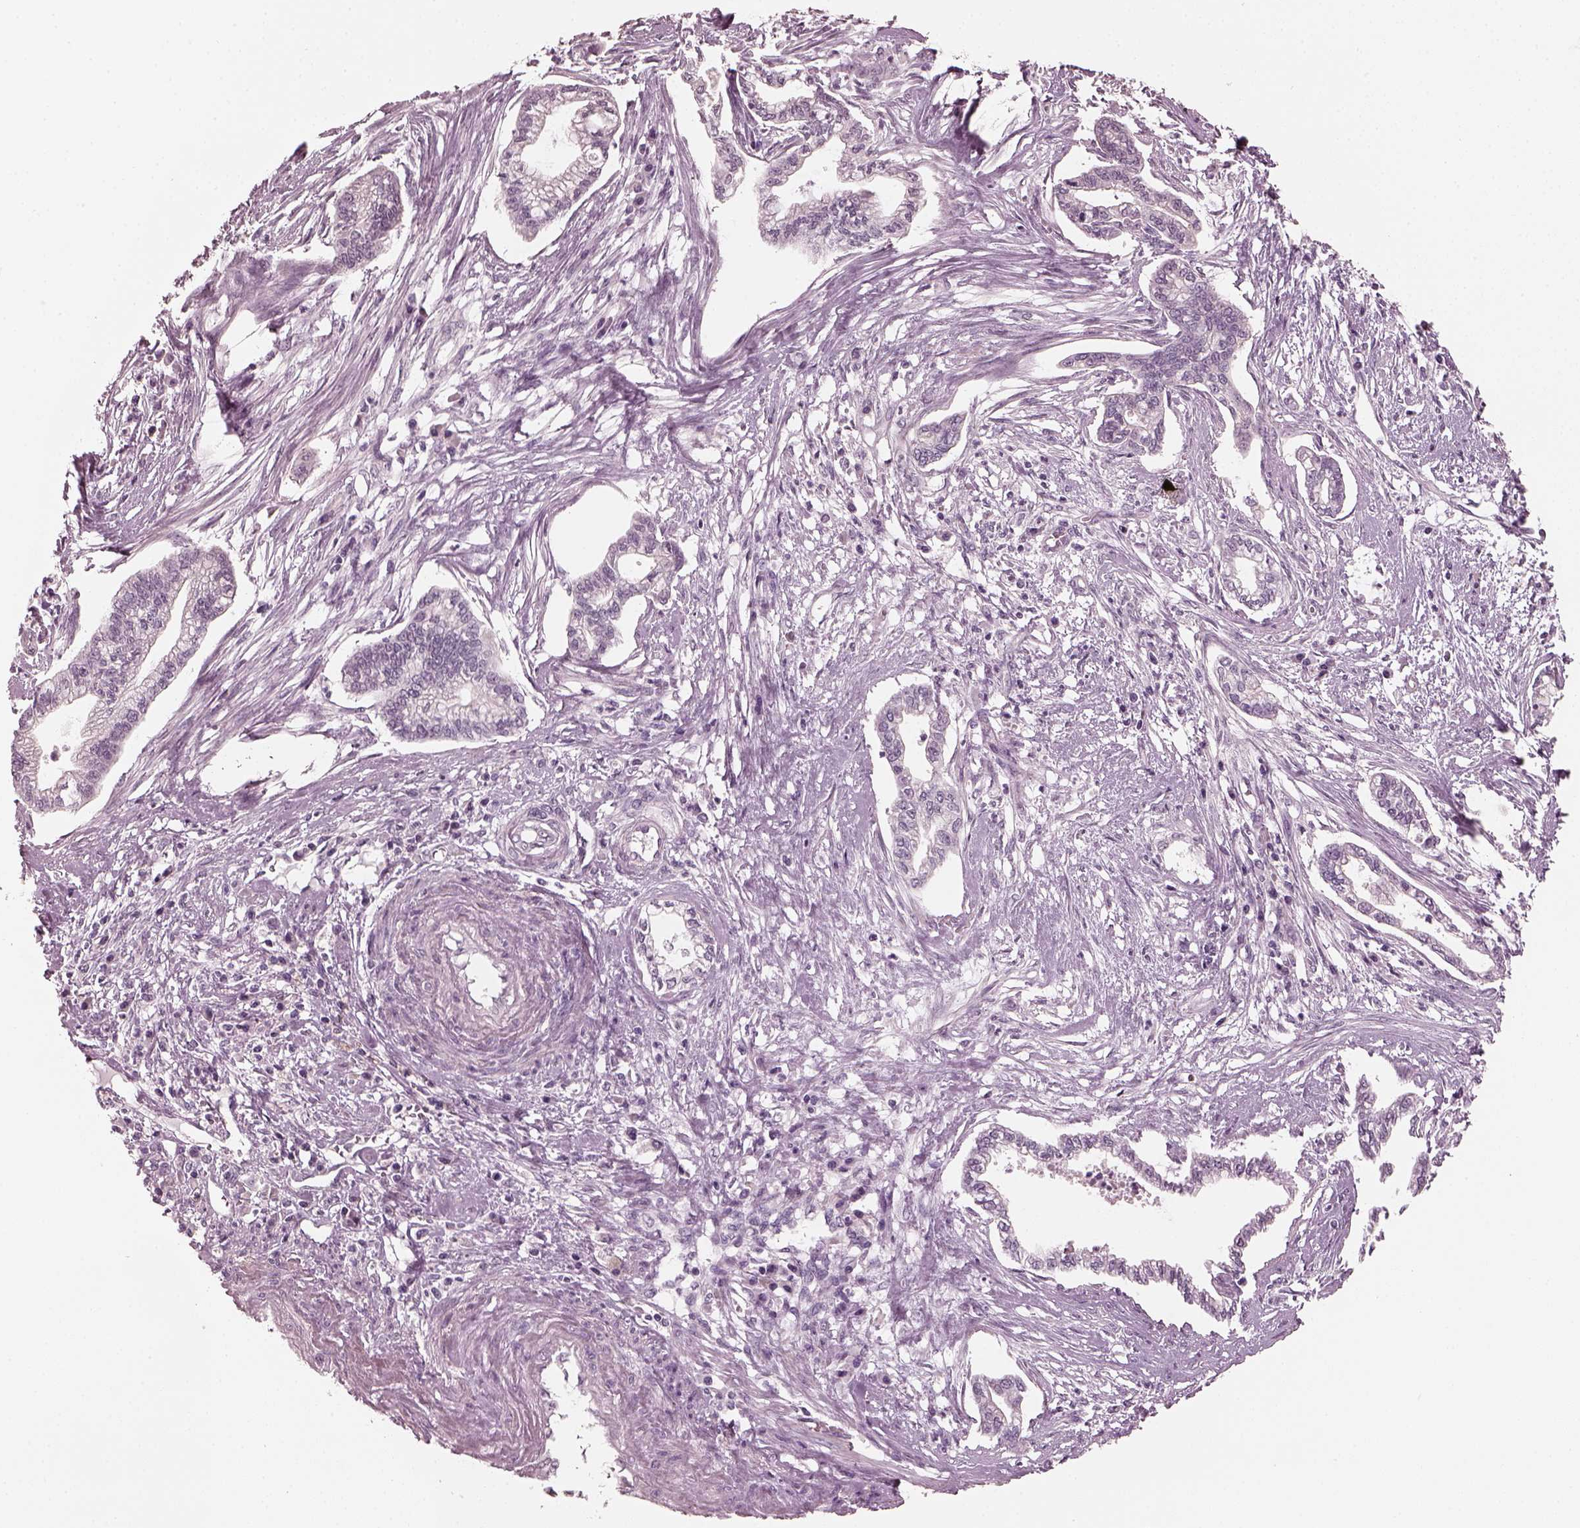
{"staining": {"intensity": "negative", "quantity": "none", "location": "none"}, "tissue": "cervical cancer", "cell_type": "Tumor cells", "image_type": "cancer", "snomed": [{"axis": "morphology", "description": "Adenocarcinoma, NOS"}, {"axis": "topography", "description": "Cervix"}], "caption": "Cervical adenocarcinoma stained for a protein using immunohistochemistry exhibits no positivity tumor cells.", "gene": "OPTC", "patient": {"sex": "female", "age": 62}}